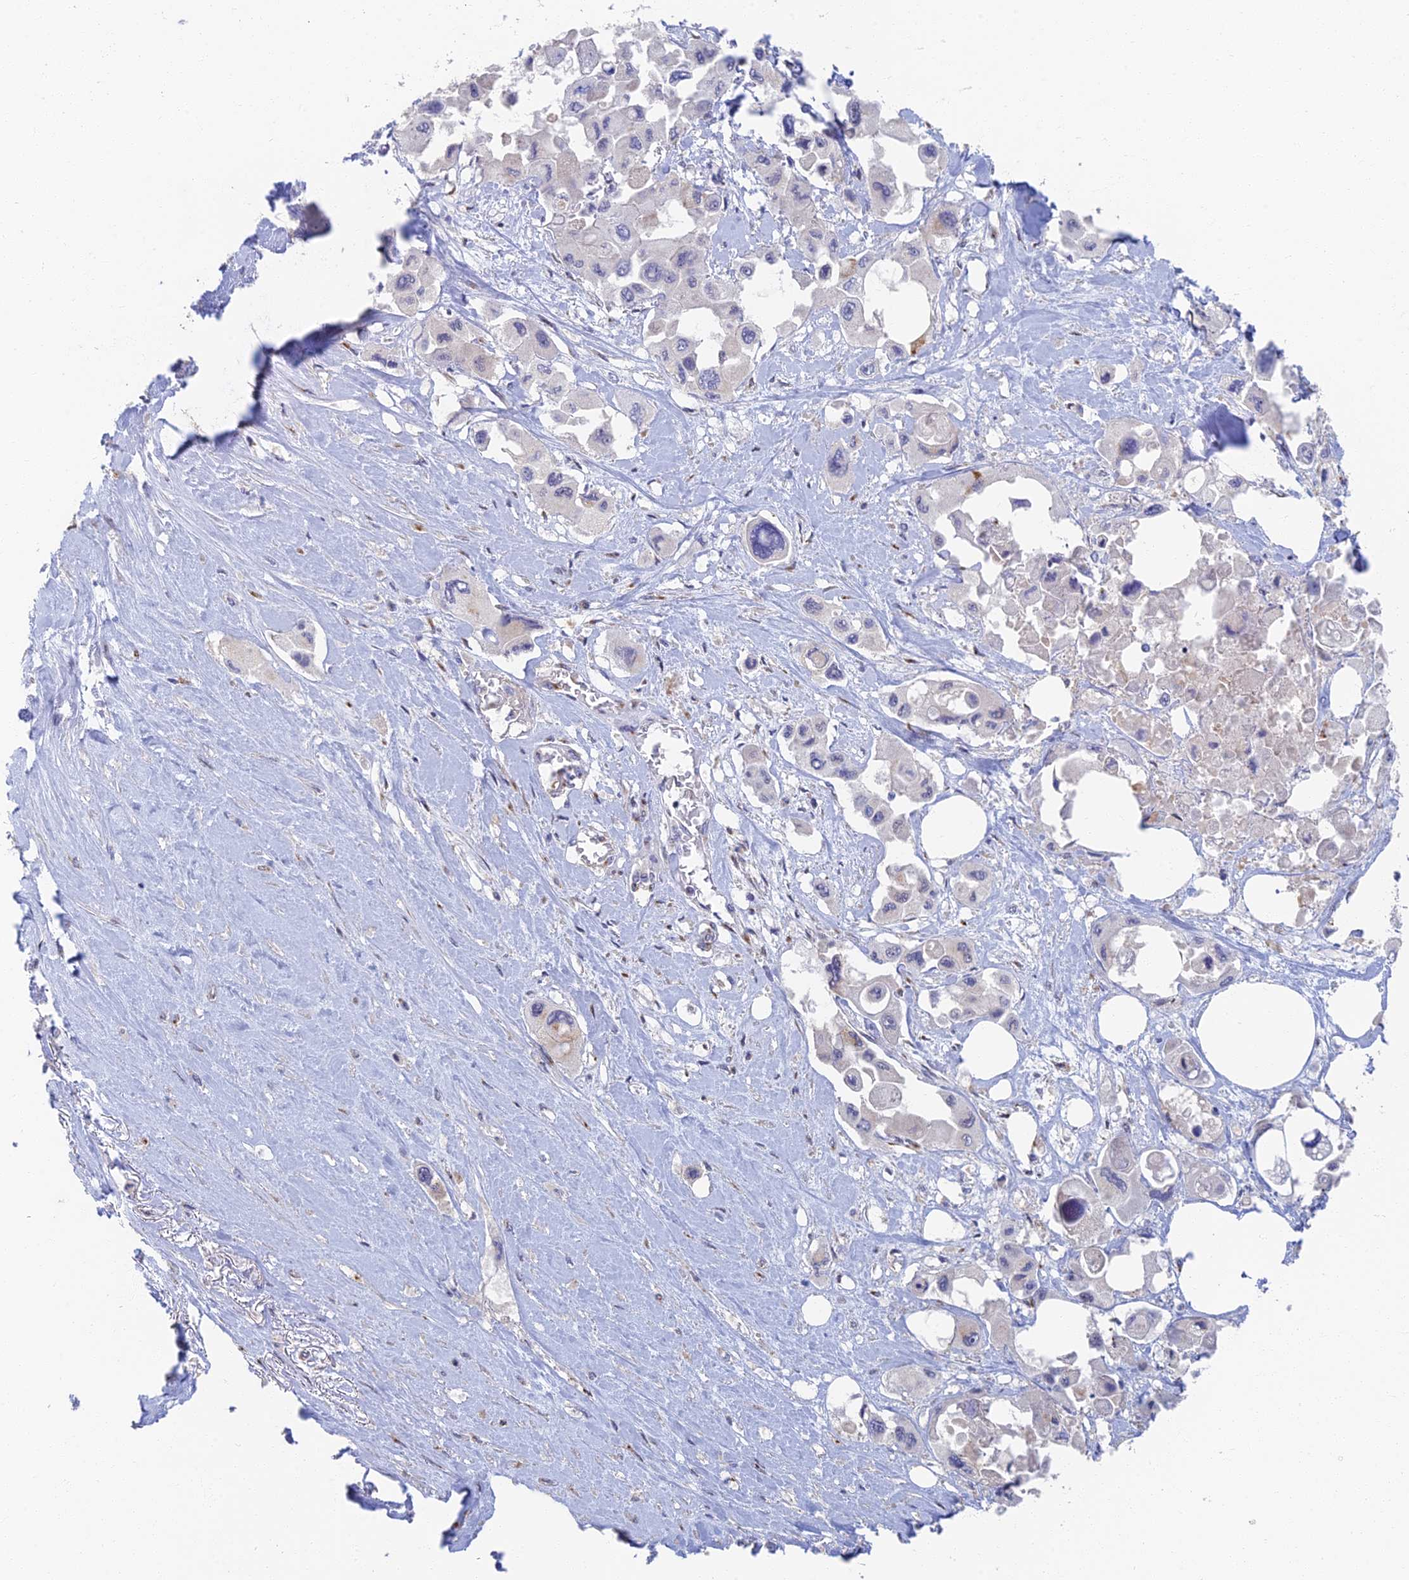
{"staining": {"intensity": "negative", "quantity": "none", "location": "none"}, "tissue": "pancreatic cancer", "cell_type": "Tumor cells", "image_type": "cancer", "snomed": [{"axis": "morphology", "description": "Adenocarcinoma, NOS"}, {"axis": "topography", "description": "Pancreas"}], "caption": "Micrograph shows no significant protein positivity in tumor cells of pancreatic cancer.", "gene": "GPATCH1", "patient": {"sex": "male", "age": 92}}